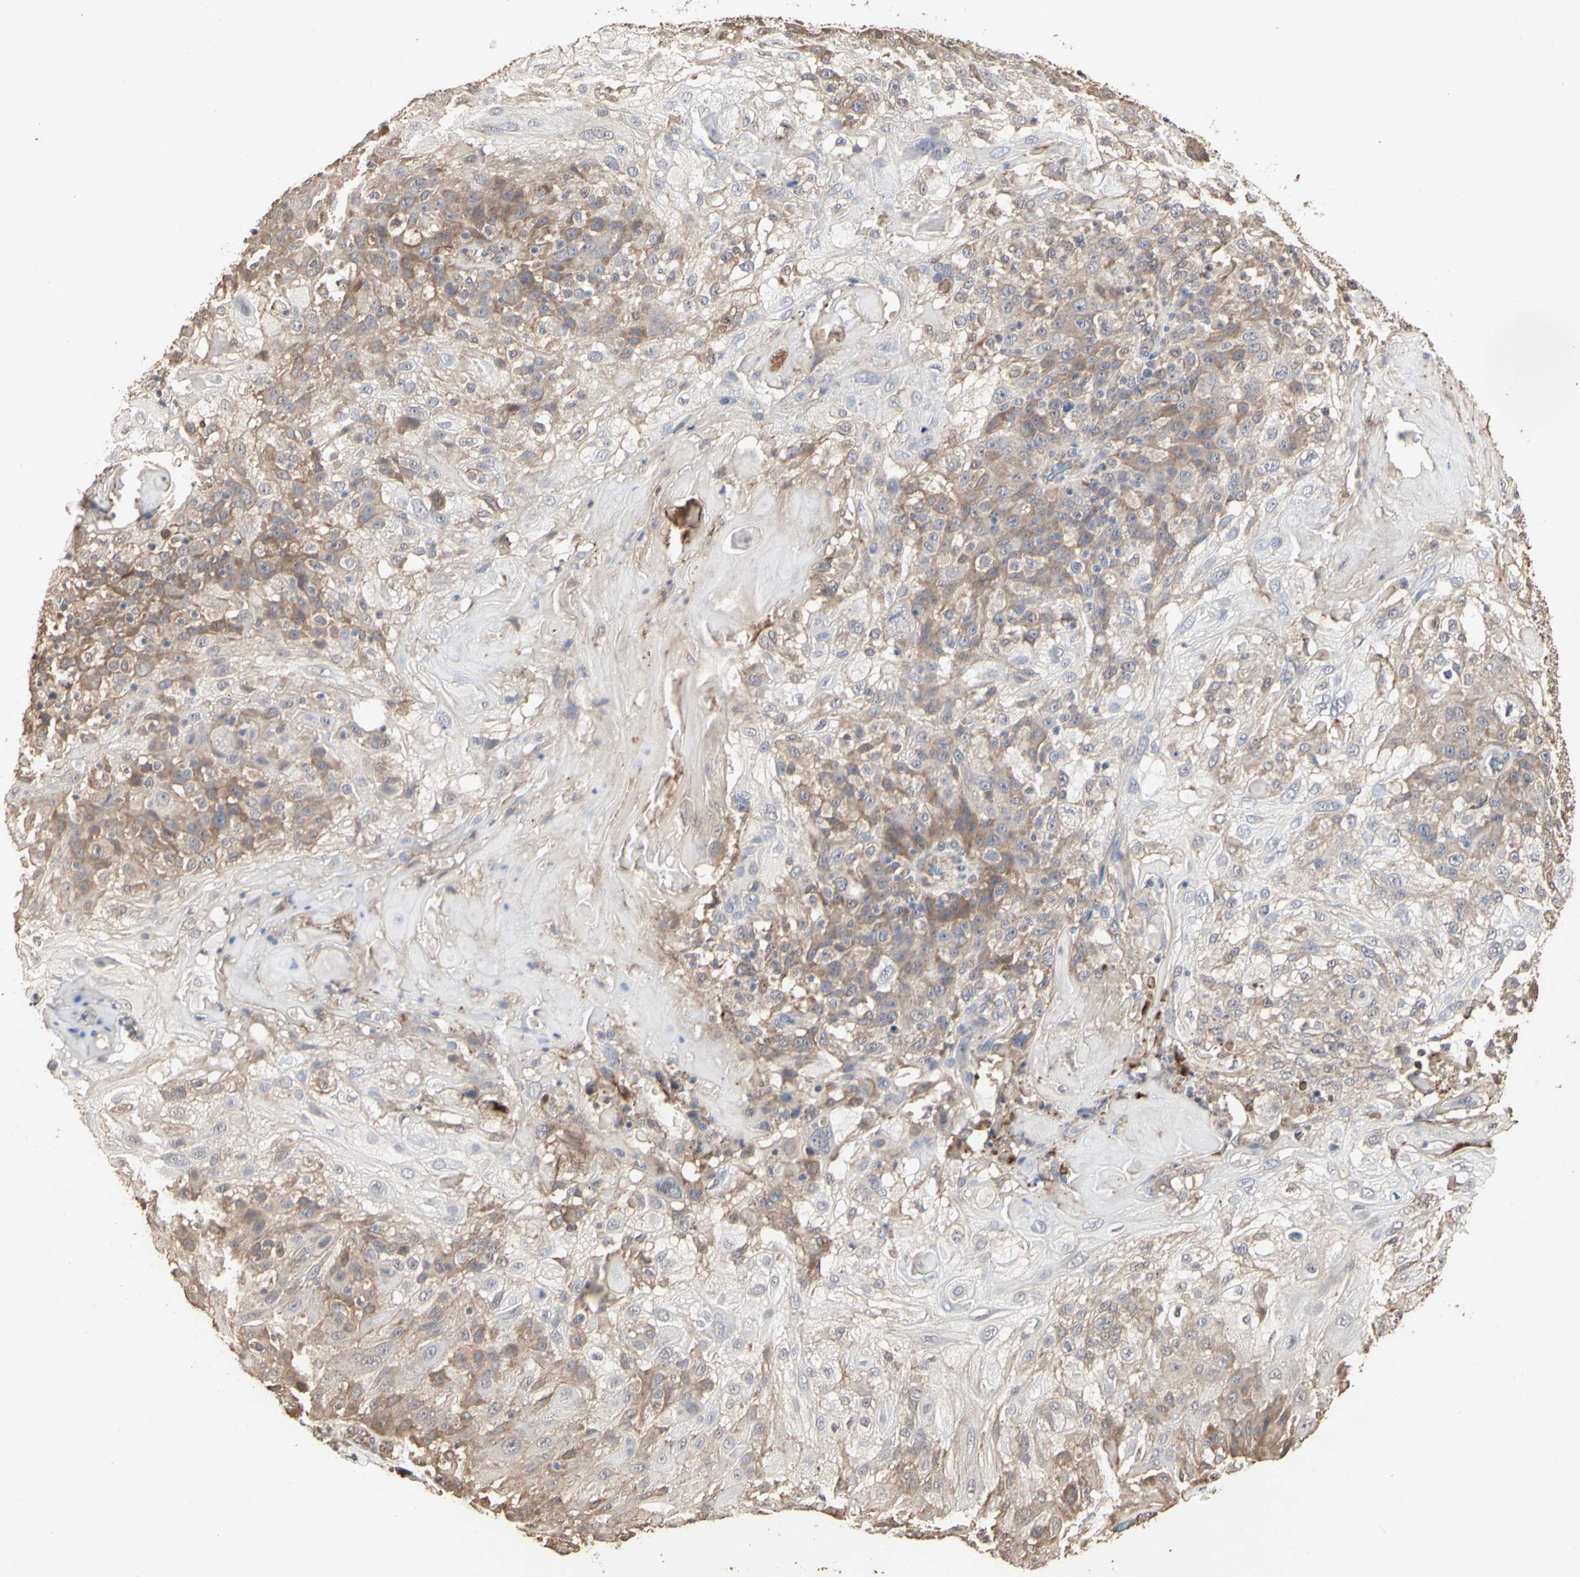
{"staining": {"intensity": "moderate", "quantity": "25%-75%", "location": "cytoplasmic/membranous"}, "tissue": "skin cancer", "cell_type": "Tumor cells", "image_type": "cancer", "snomed": [{"axis": "morphology", "description": "Normal tissue, NOS"}, {"axis": "morphology", "description": "Squamous cell carcinoma, NOS"}, {"axis": "topography", "description": "Skin"}], "caption": "Protein staining displays moderate cytoplasmic/membranous staining in approximately 25%-75% of tumor cells in squamous cell carcinoma (skin).", "gene": "TAOK1", "patient": {"sex": "female", "age": 83}}